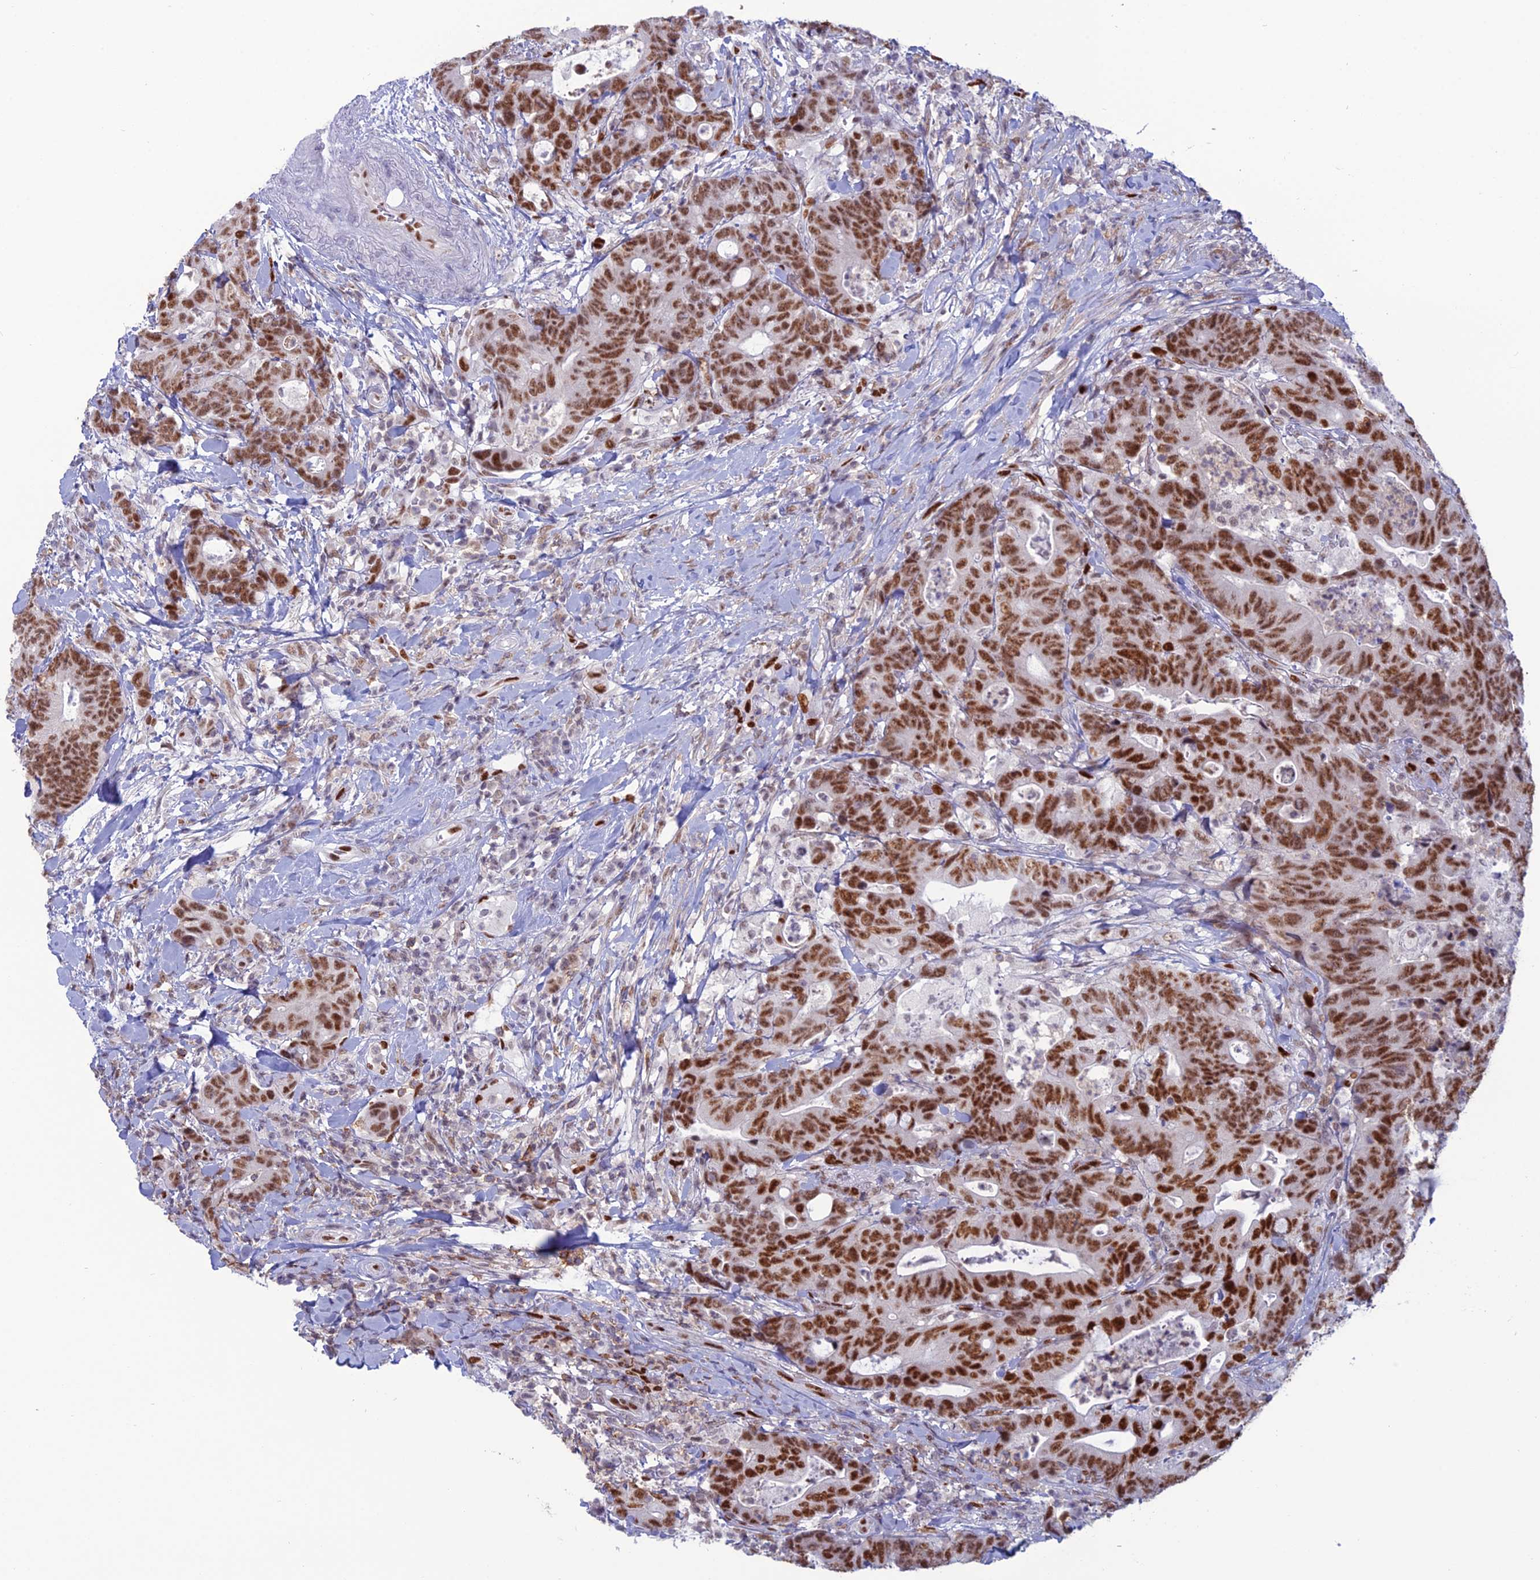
{"staining": {"intensity": "strong", "quantity": ">75%", "location": "nuclear"}, "tissue": "colorectal cancer", "cell_type": "Tumor cells", "image_type": "cancer", "snomed": [{"axis": "morphology", "description": "Adenocarcinoma, NOS"}, {"axis": "topography", "description": "Colon"}], "caption": "IHC image of human colorectal cancer (adenocarcinoma) stained for a protein (brown), which reveals high levels of strong nuclear positivity in about >75% of tumor cells.", "gene": "NOL4L", "patient": {"sex": "female", "age": 82}}